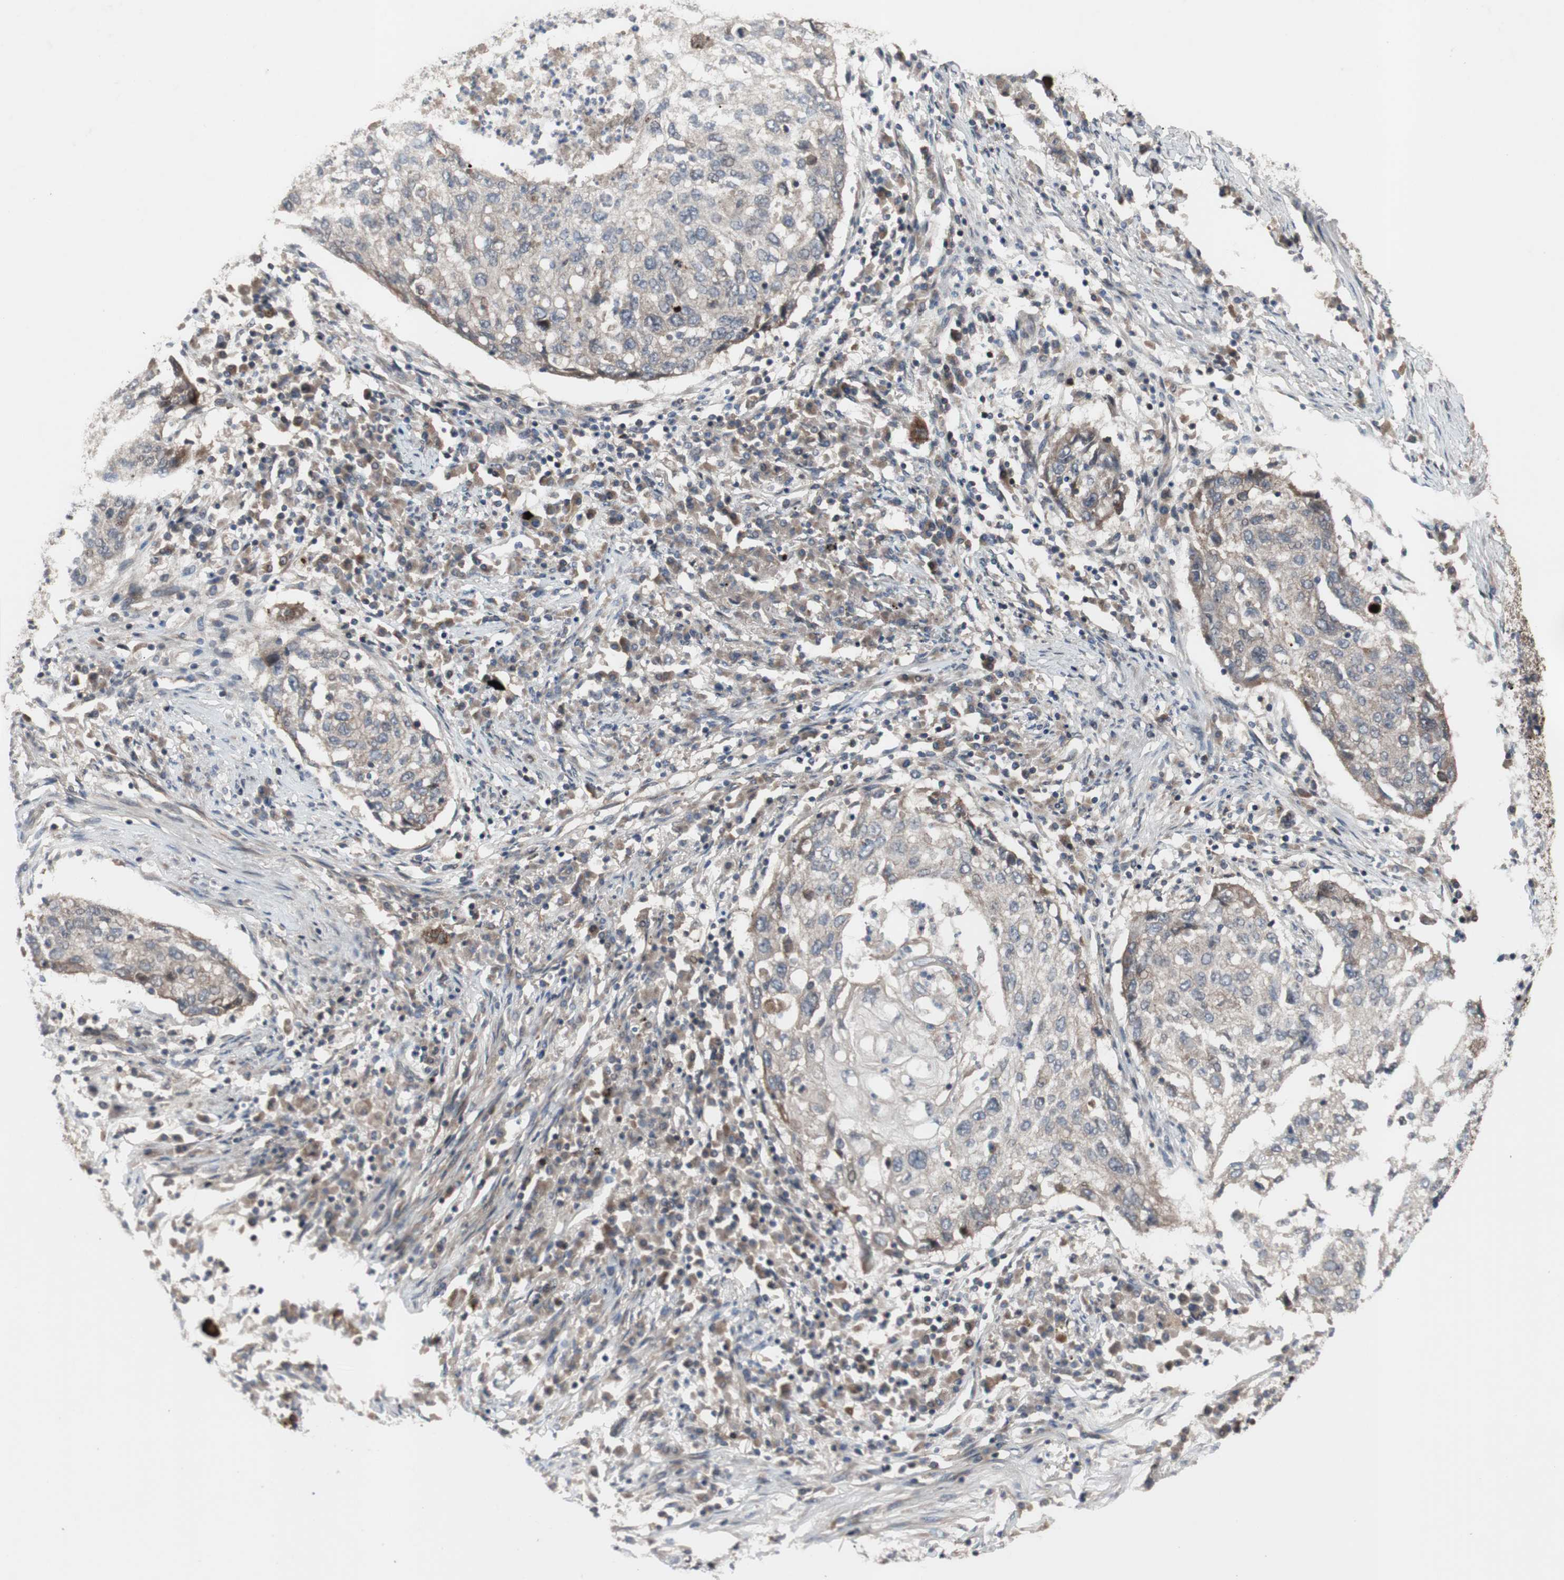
{"staining": {"intensity": "weak", "quantity": "25%-75%", "location": "cytoplasmic/membranous"}, "tissue": "lung cancer", "cell_type": "Tumor cells", "image_type": "cancer", "snomed": [{"axis": "morphology", "description": "Squamous cell carcinoma, NOS"}, {"axis": "topography", "description": "Lung"}], "caption": "Lung cancer stained with a brown dye shows weak cytoplasmic/membranous positive positivity in approximately 25%-75% of tumor cells.", "gene": "OAZ1", "patient": {"sex": "female", "age": 63}}